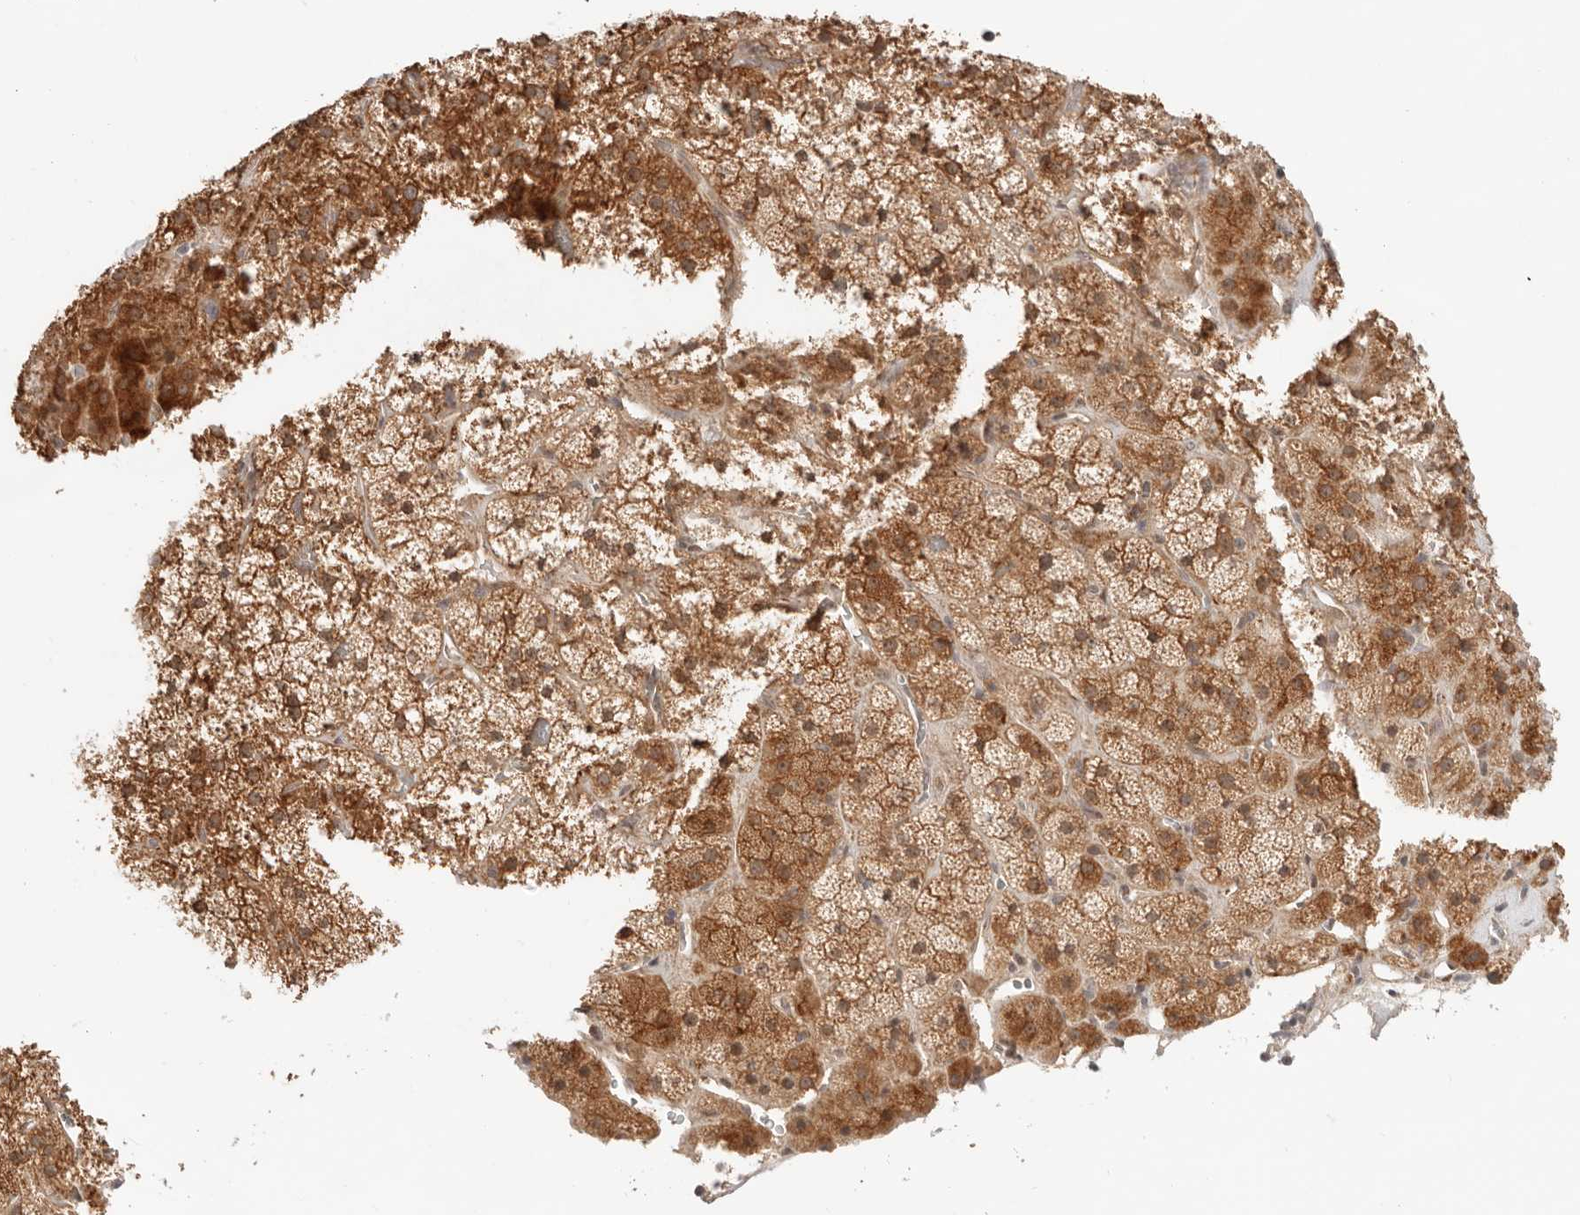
{"staining": {"intensity": "strong", "quantity": ">75%", "location": "cytoplasmic/membranous,nuclear"}, "tissue": "adrenal gland", "cell_type": "Glandular cells", "image_type": "normal", "snomed": [{"axis": "morphology", "description": "Normal tissue, NOS"}, {"axis": "topography", "description": "Adrenal gland"}], "caption": "The micrograph shows immunohistochemical staining of normal adrenal gland. There is strong cytoplasmic/membranous,nuclear staining is appreciated in about >75% of glandular cells.", "gene": "HEXD", "patient": {"sex": "male", "age": 57}}